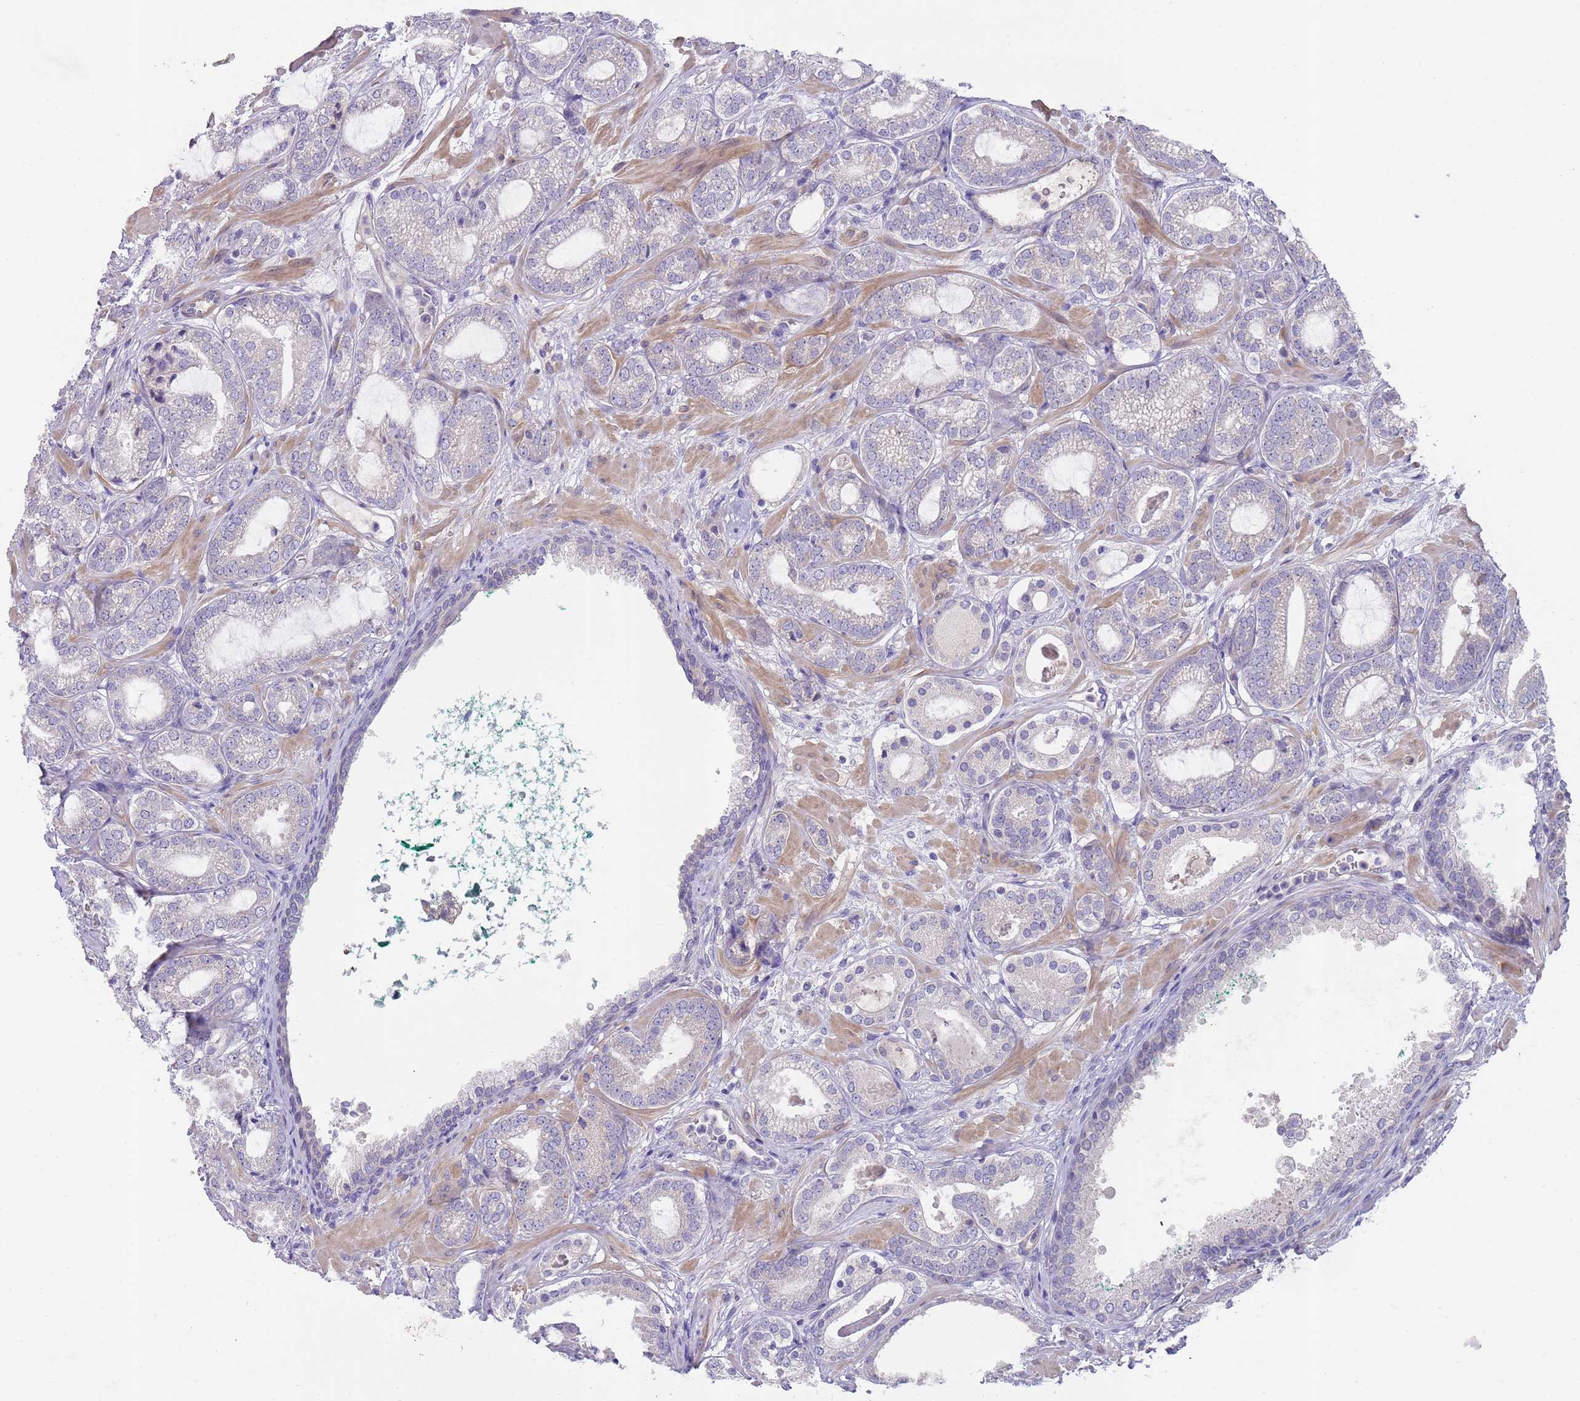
{"staining": {"intensity": "negative", "quantity": "none", "location": "none"}, "tissue": "prostate cancer", "cell_type": "Tumor cells", "image_type": "cancer", "snomed": [{"axis": "morphology", "description": "Adenocarcinoma, High grade"}, {"axis": "topography", "description": "Prostate"}], "caption": "Immunohistochemistry (IHC) histopathology image of human high-grade adenocarcinoma (prostate) stained for a protein (brown), which demonstrates no positivity in tumor cells.", "gene": "PRAC1", "patient": {"sex": "male", "age": 60}}